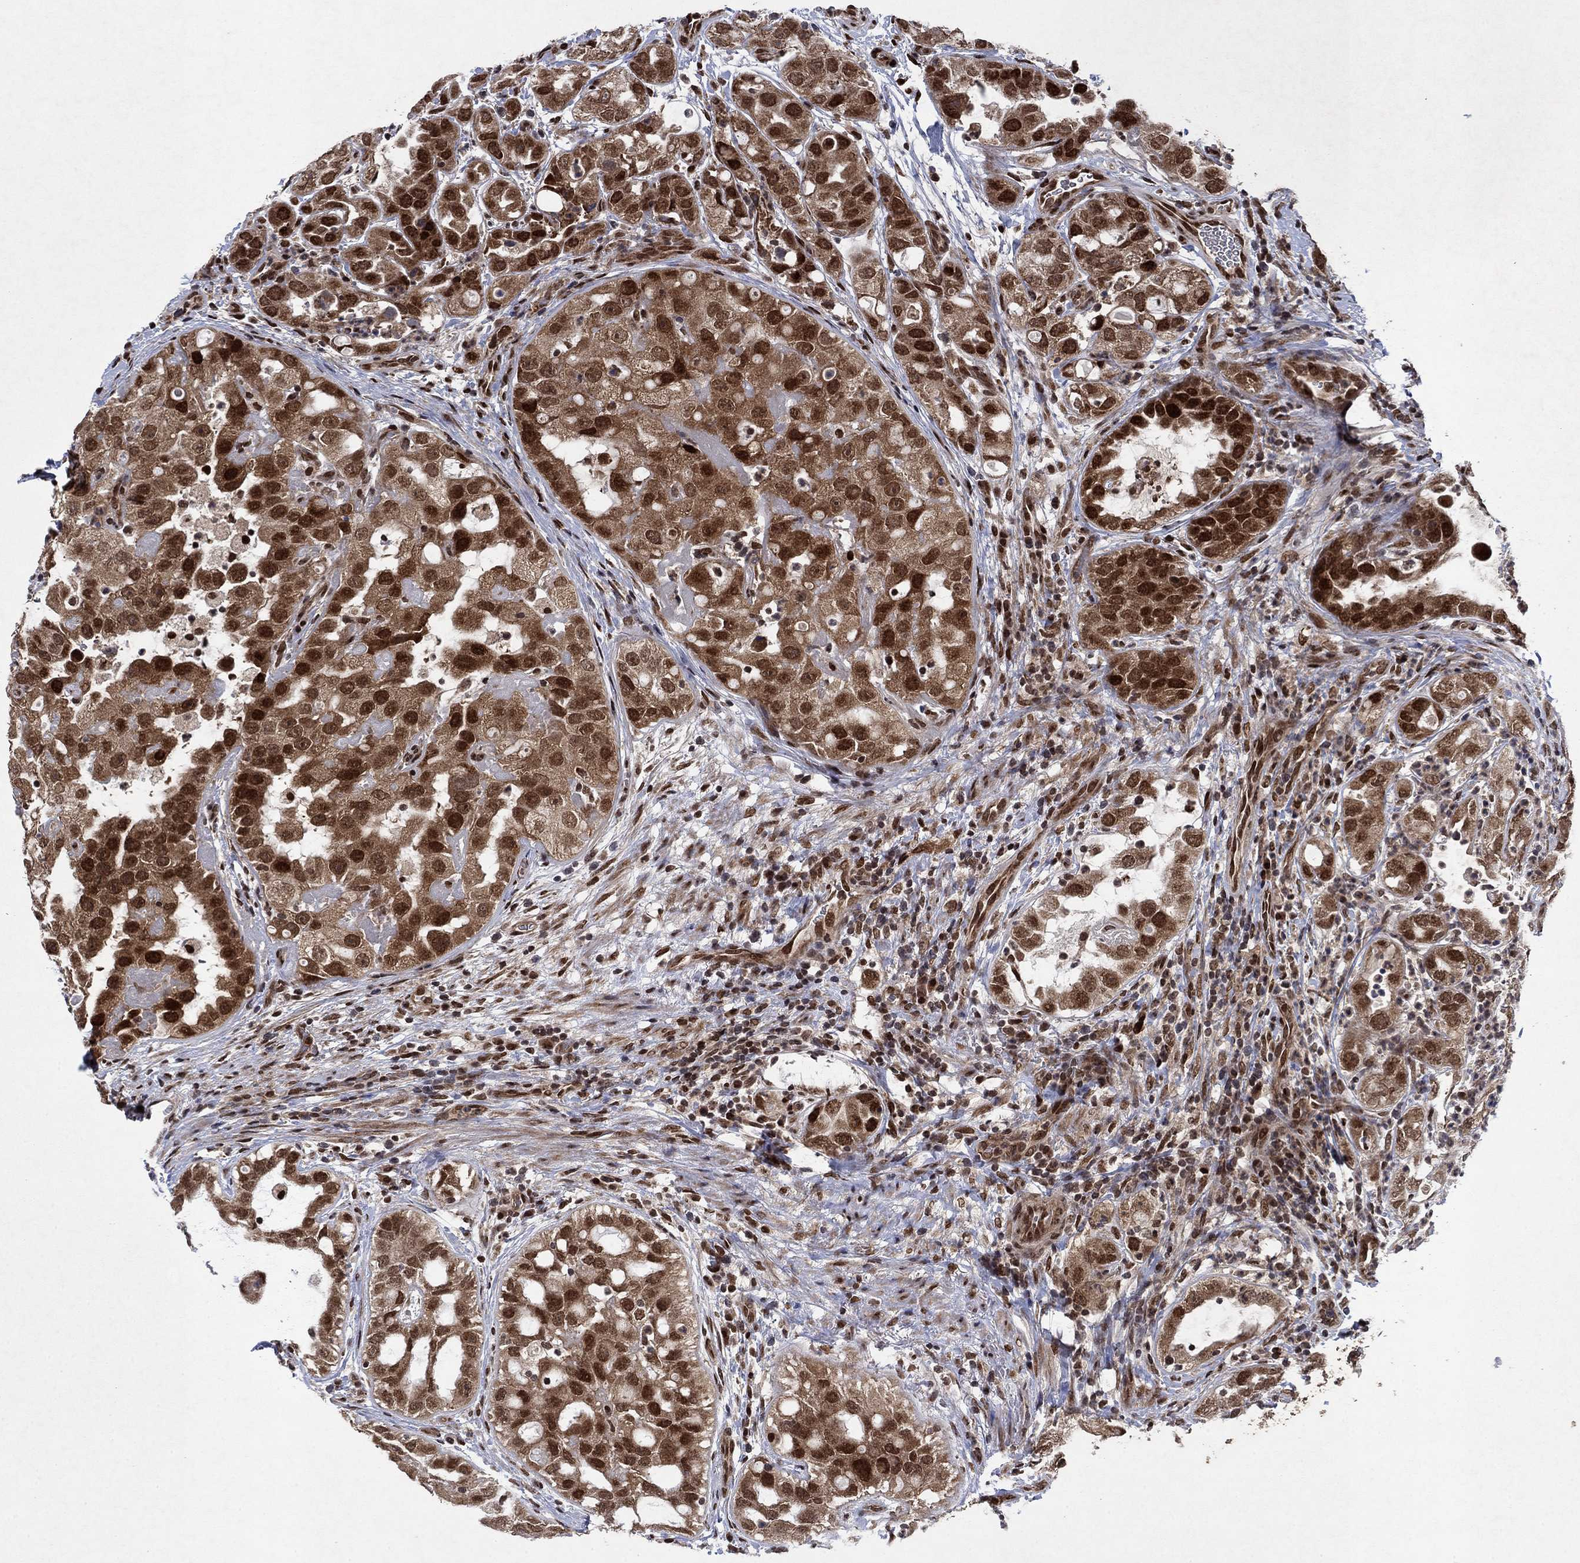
{"staining": {"intensity": "strong", "quantity": "25%-75%", "location": "cytoplasmic/membranous,nuclear"}, "tissue": "urothelial cancer", "cell_type": "Tumor cells", "image_type": "cancer", "snomed": [{"axis": "morphology", "description": "Urothelial carcinoma, High grade"}, {"axis": "topography", "description": "Urinary bladder"}], "caption": "Immunohistochemistry (IHC) image of neoplastic tissue: high-grade urothelial carcinoma stained using immunohistochemistry (IHC) shows high levels of strong protein expression localized specifically in the cytoplasmic/membranous and nuclear of tumor cells, appearing as a cytoplasmic/membranous and nuclear brown color.", "gene": "PRICKLE4", "patient": {"sex": "female", "age": 41}}